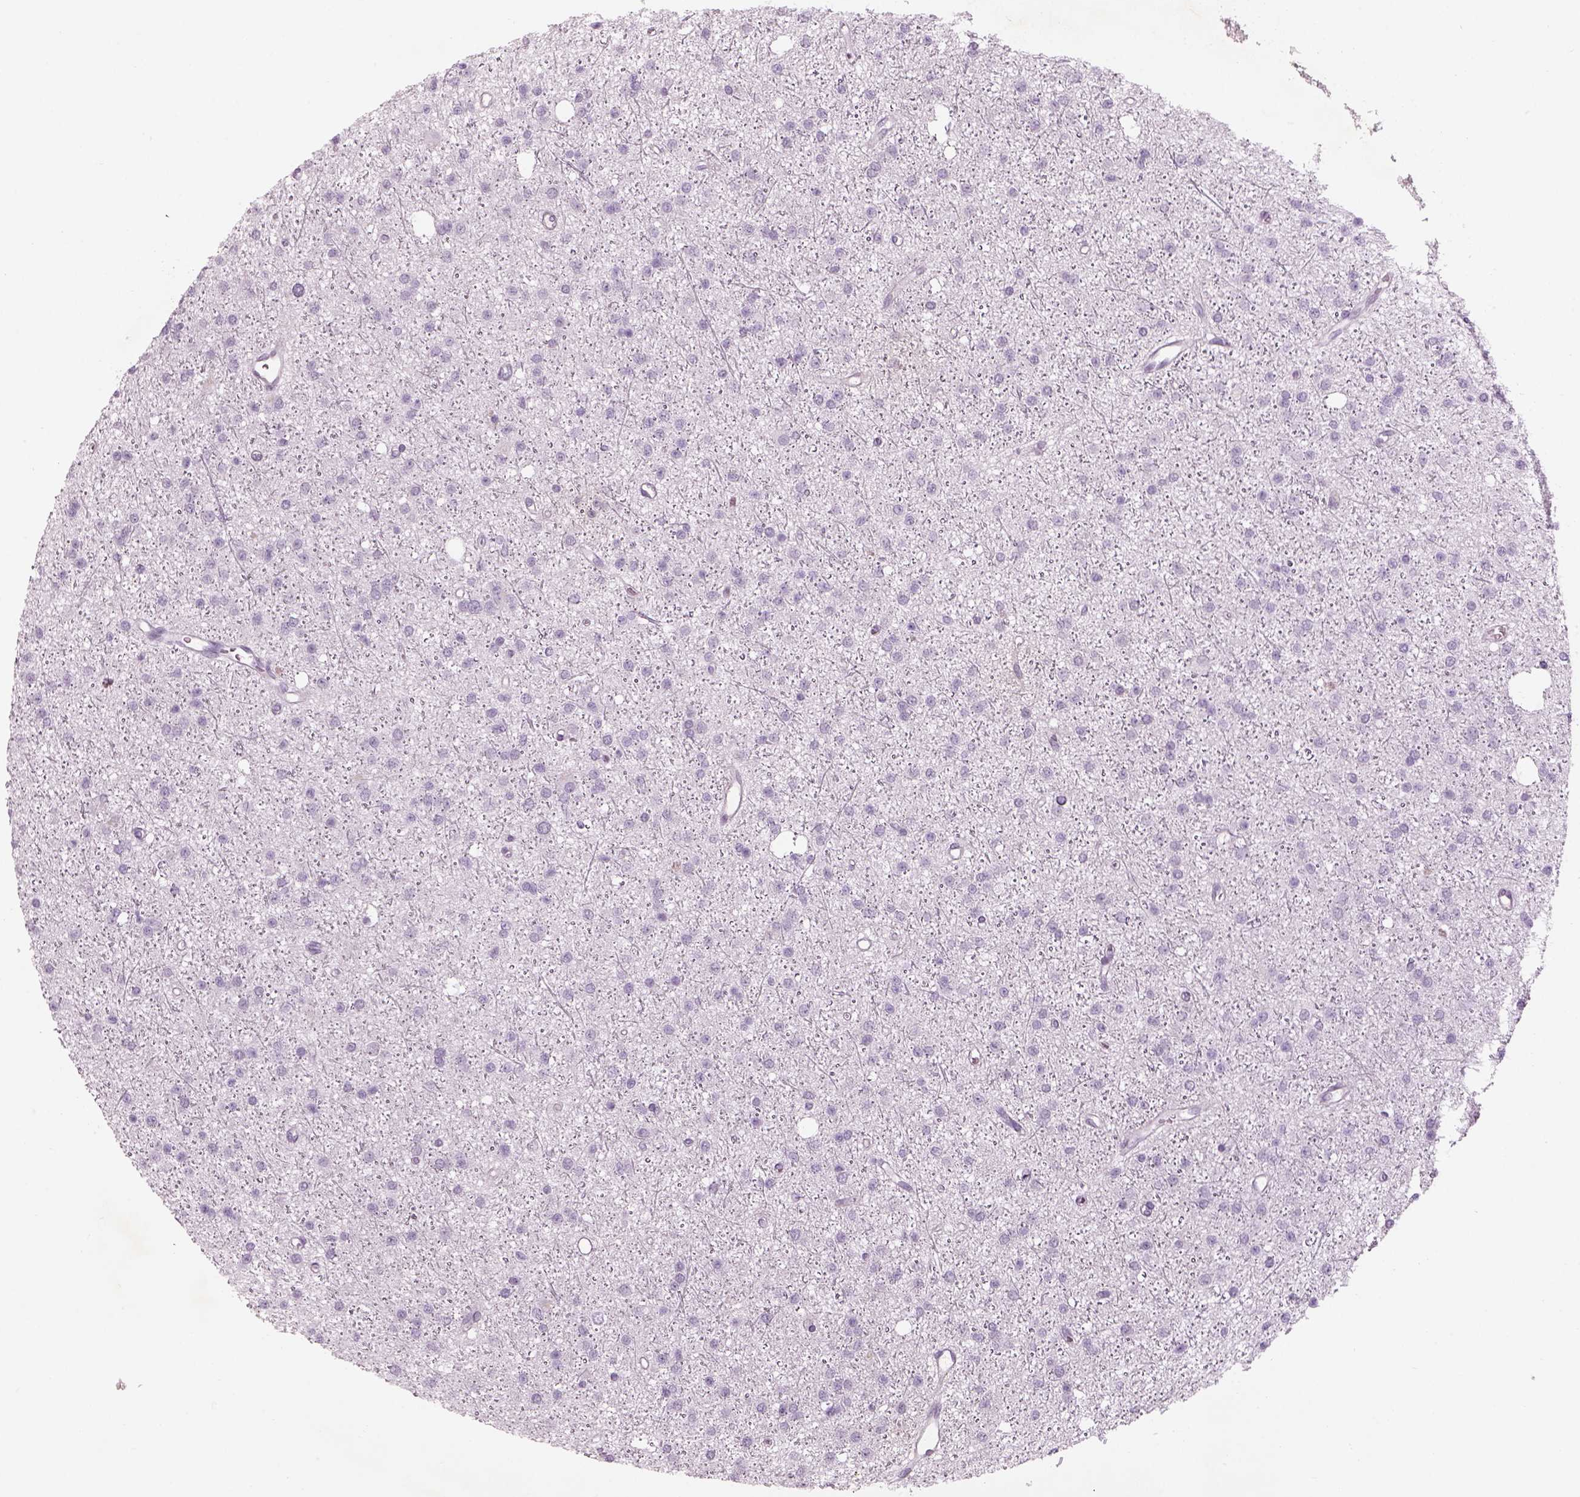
{"staining": {"intensity": "negative", "quantity": "none", "location": "none"}, "tissue": "glioma", "cell_type": "Tumor cells", "image_type": "cancer", "snomed": [{"axis": "morphology", "description": "Glioma, malignant, Low grade"}, {"axis": "topography", "description": "Brain"}], "caption": "An image of human glioma is negative for staining in tumor cells.", "gene": "PABPC1L2B", "patient": {"sex": "male", "age": 27}}